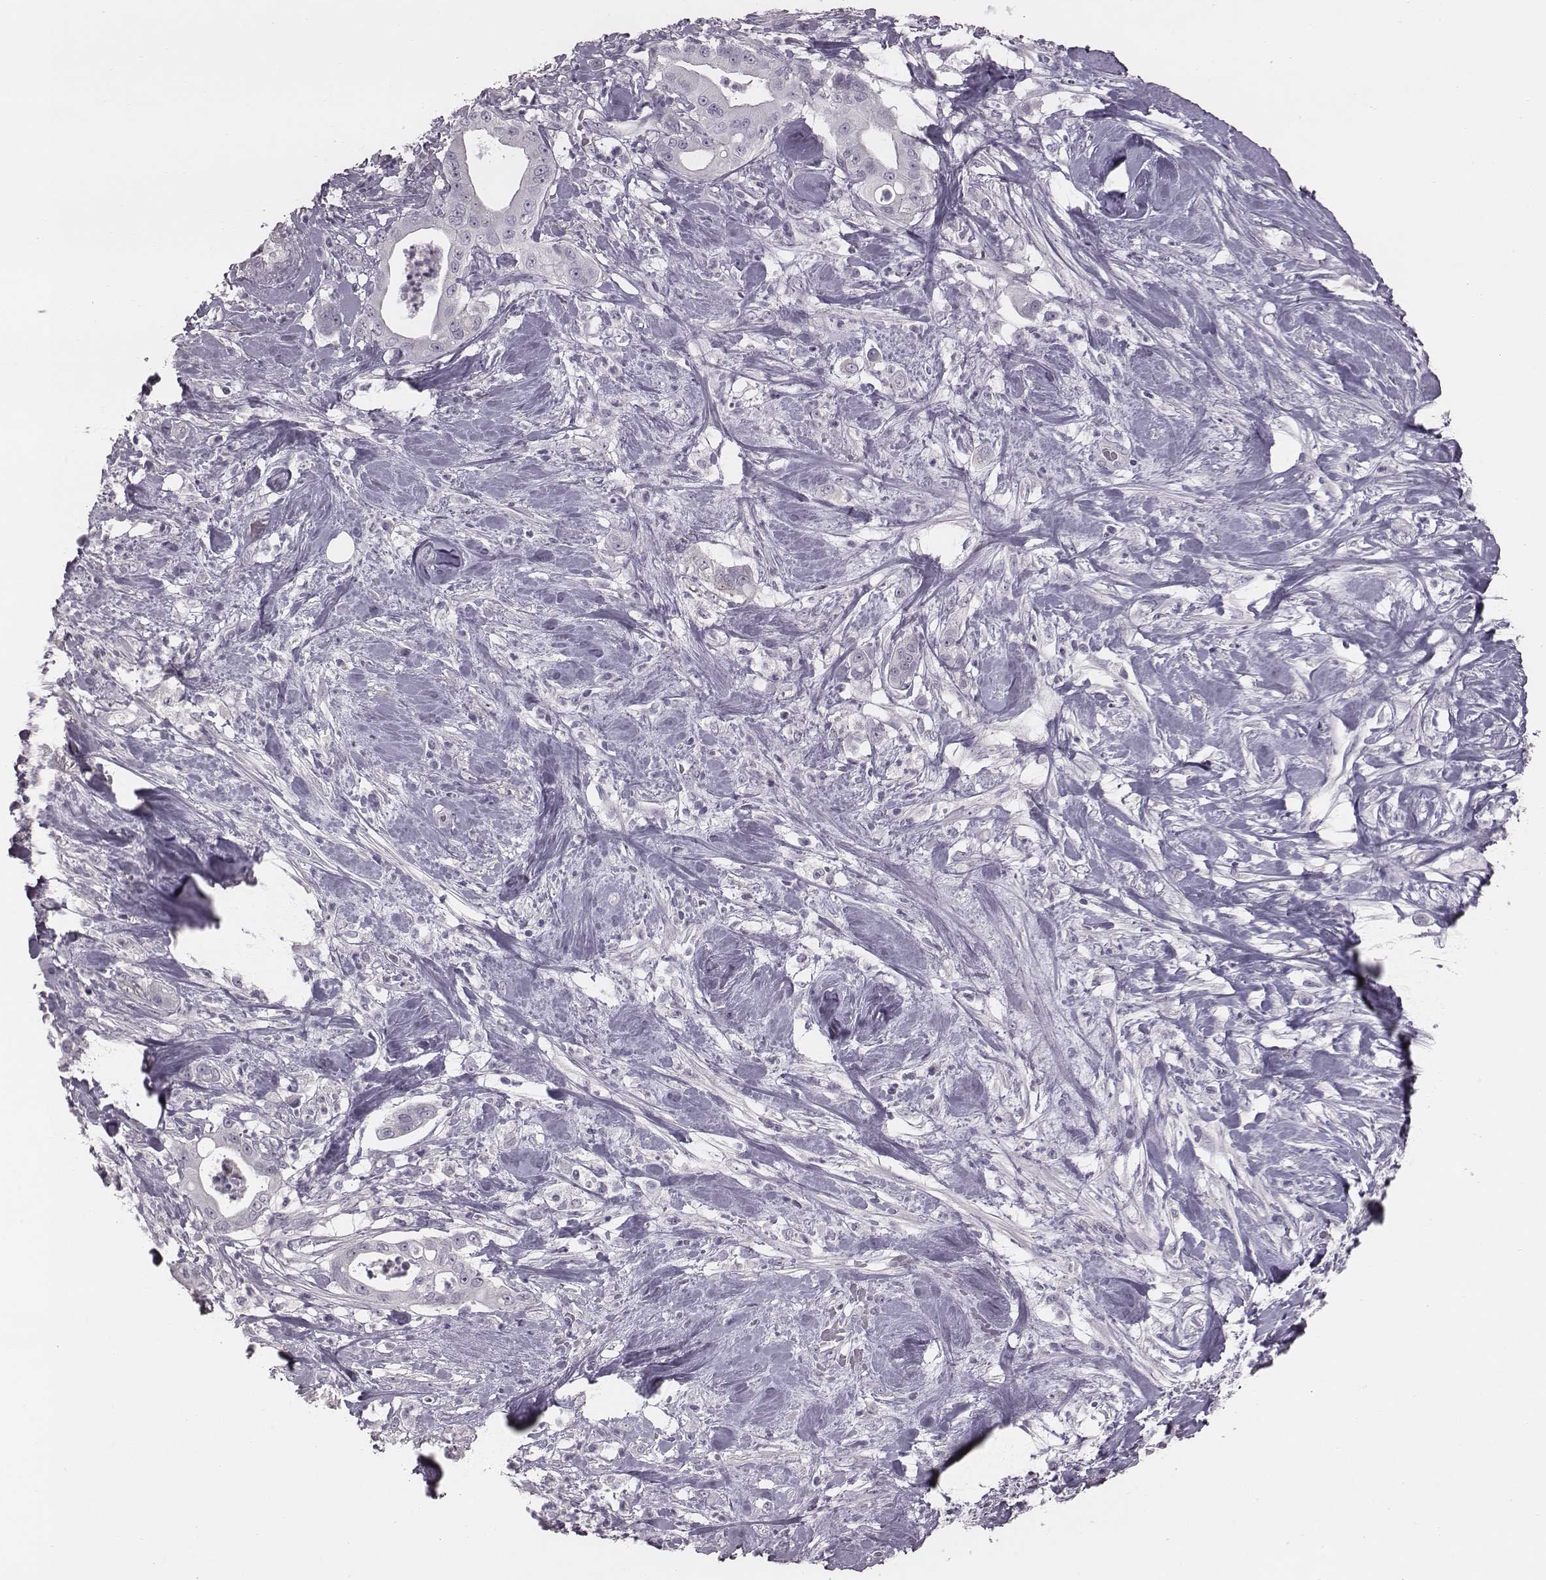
{"staining": {"intensity": "negative", "quantity": "none", "location": "none"}, "tissue": "pancreatic cancer", "cell_type": "Tumor cells", "image_type": "cancer", "snomed": [{"axis": "morphology", "description": "Adenocarcinoma, NOS"}, {"axis": "topography", "description": "Pancreas"}], "caption": "The micrograph shows no significant expression in tumor cells of adenocarcinoma (pancreatic). Brightfield microscopy of immunohistochemistry (IHC) stained with DAB (3,3'-diaminobenzidine) (brown) and hematoxylin (blue), captured at high magnification.", "gene": "PDE8B", "patient": {"sex": "male", "age": 71}}